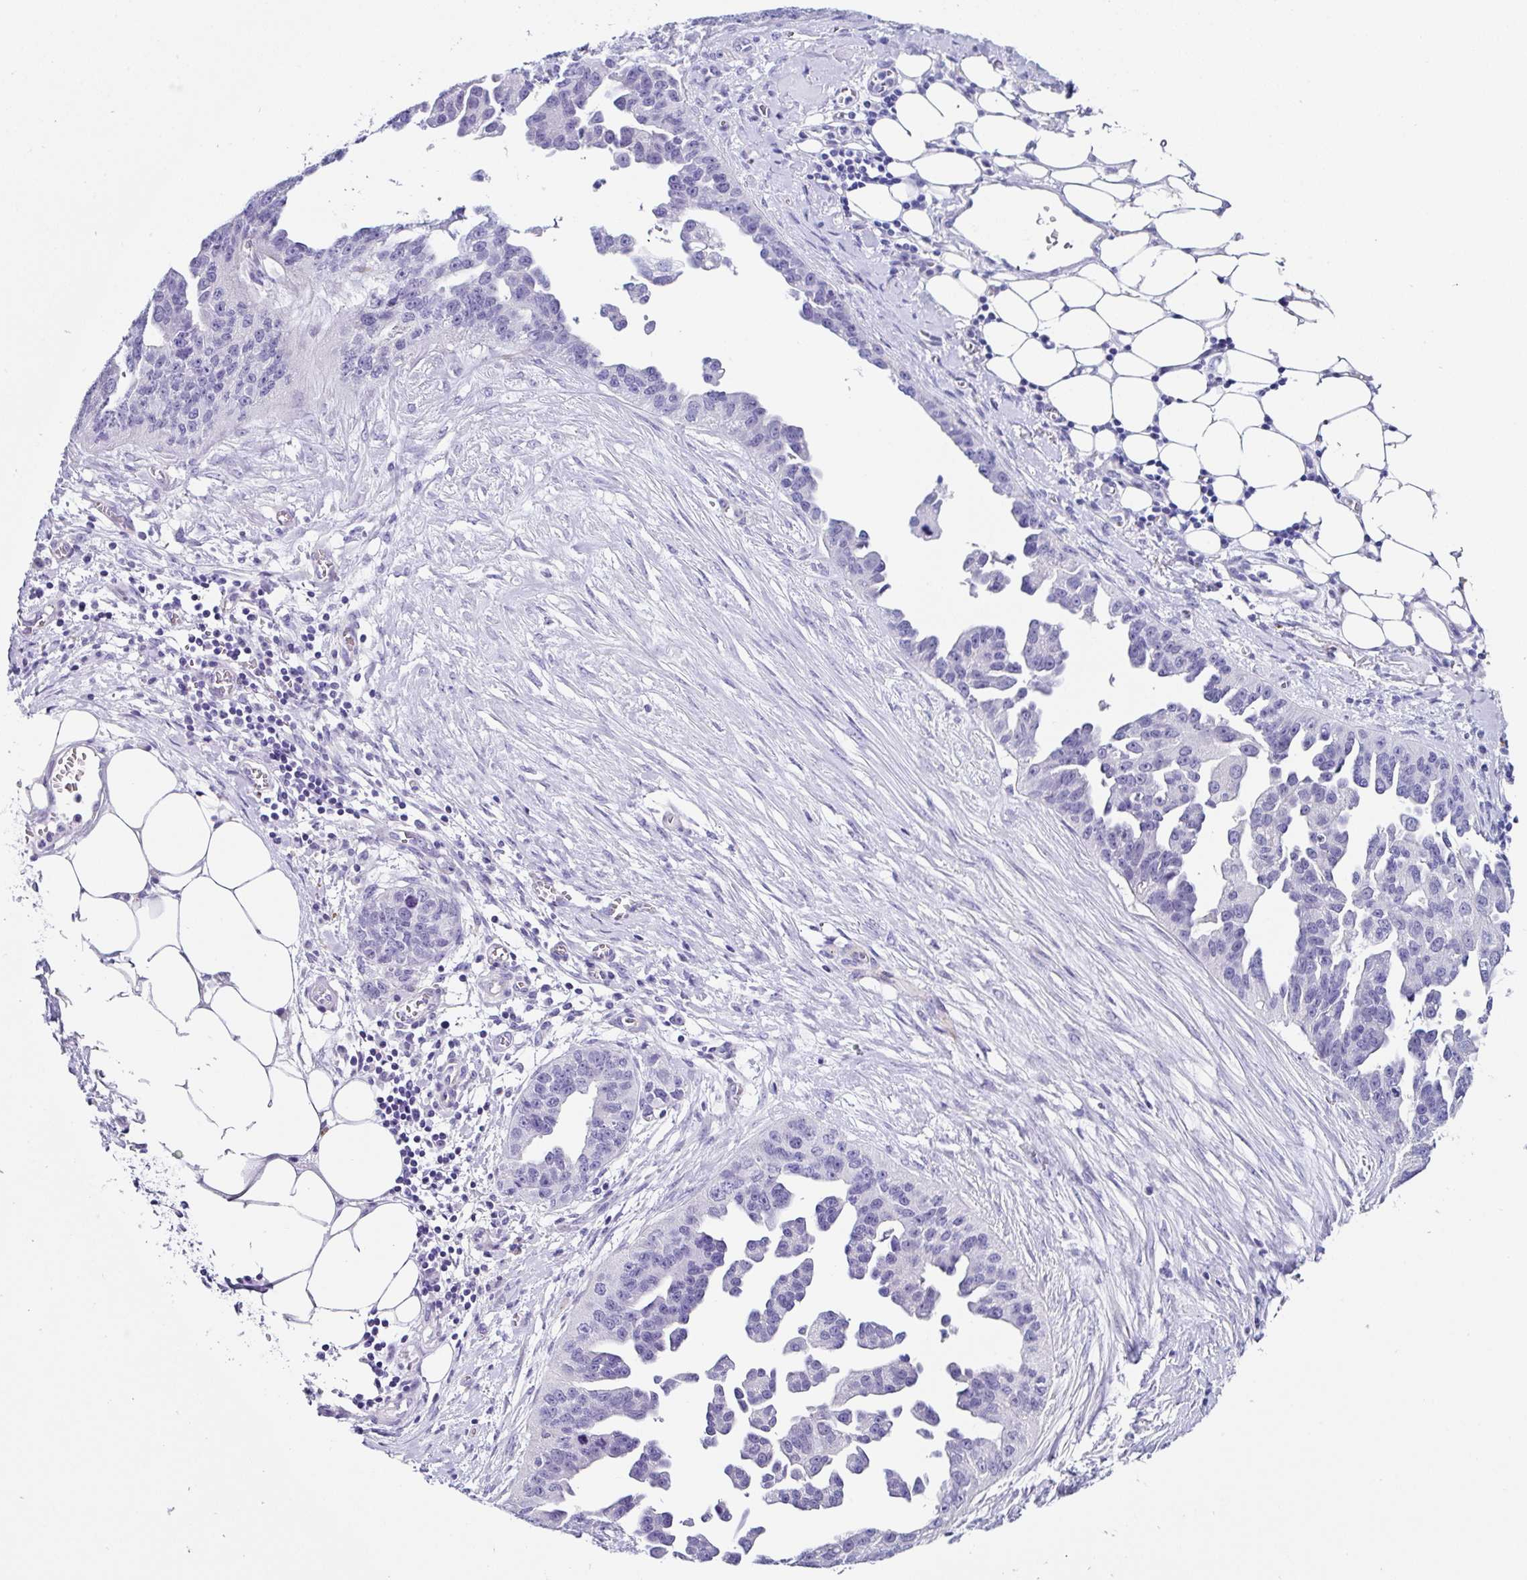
{"staining": {"intensity": "negative", "quantity": "none", "location": "none"}, "tissue": "ovarian cancer", "cell_type": "Tumor cells", "image_type": "cancer", "snomed": [{"axis": "morphology", "description": "Cystadenocarcinoma, serous, NOS"}, {"axis": "topography", "description": "Ovary"}], "caption": "This is an IHC micrograph of ovarian cancer (serous cystadenocarcinoma). There is no staining in tumor cells.", "gene": "TMPRSS11E", "patient": {"sex": "female", "age": 75}}